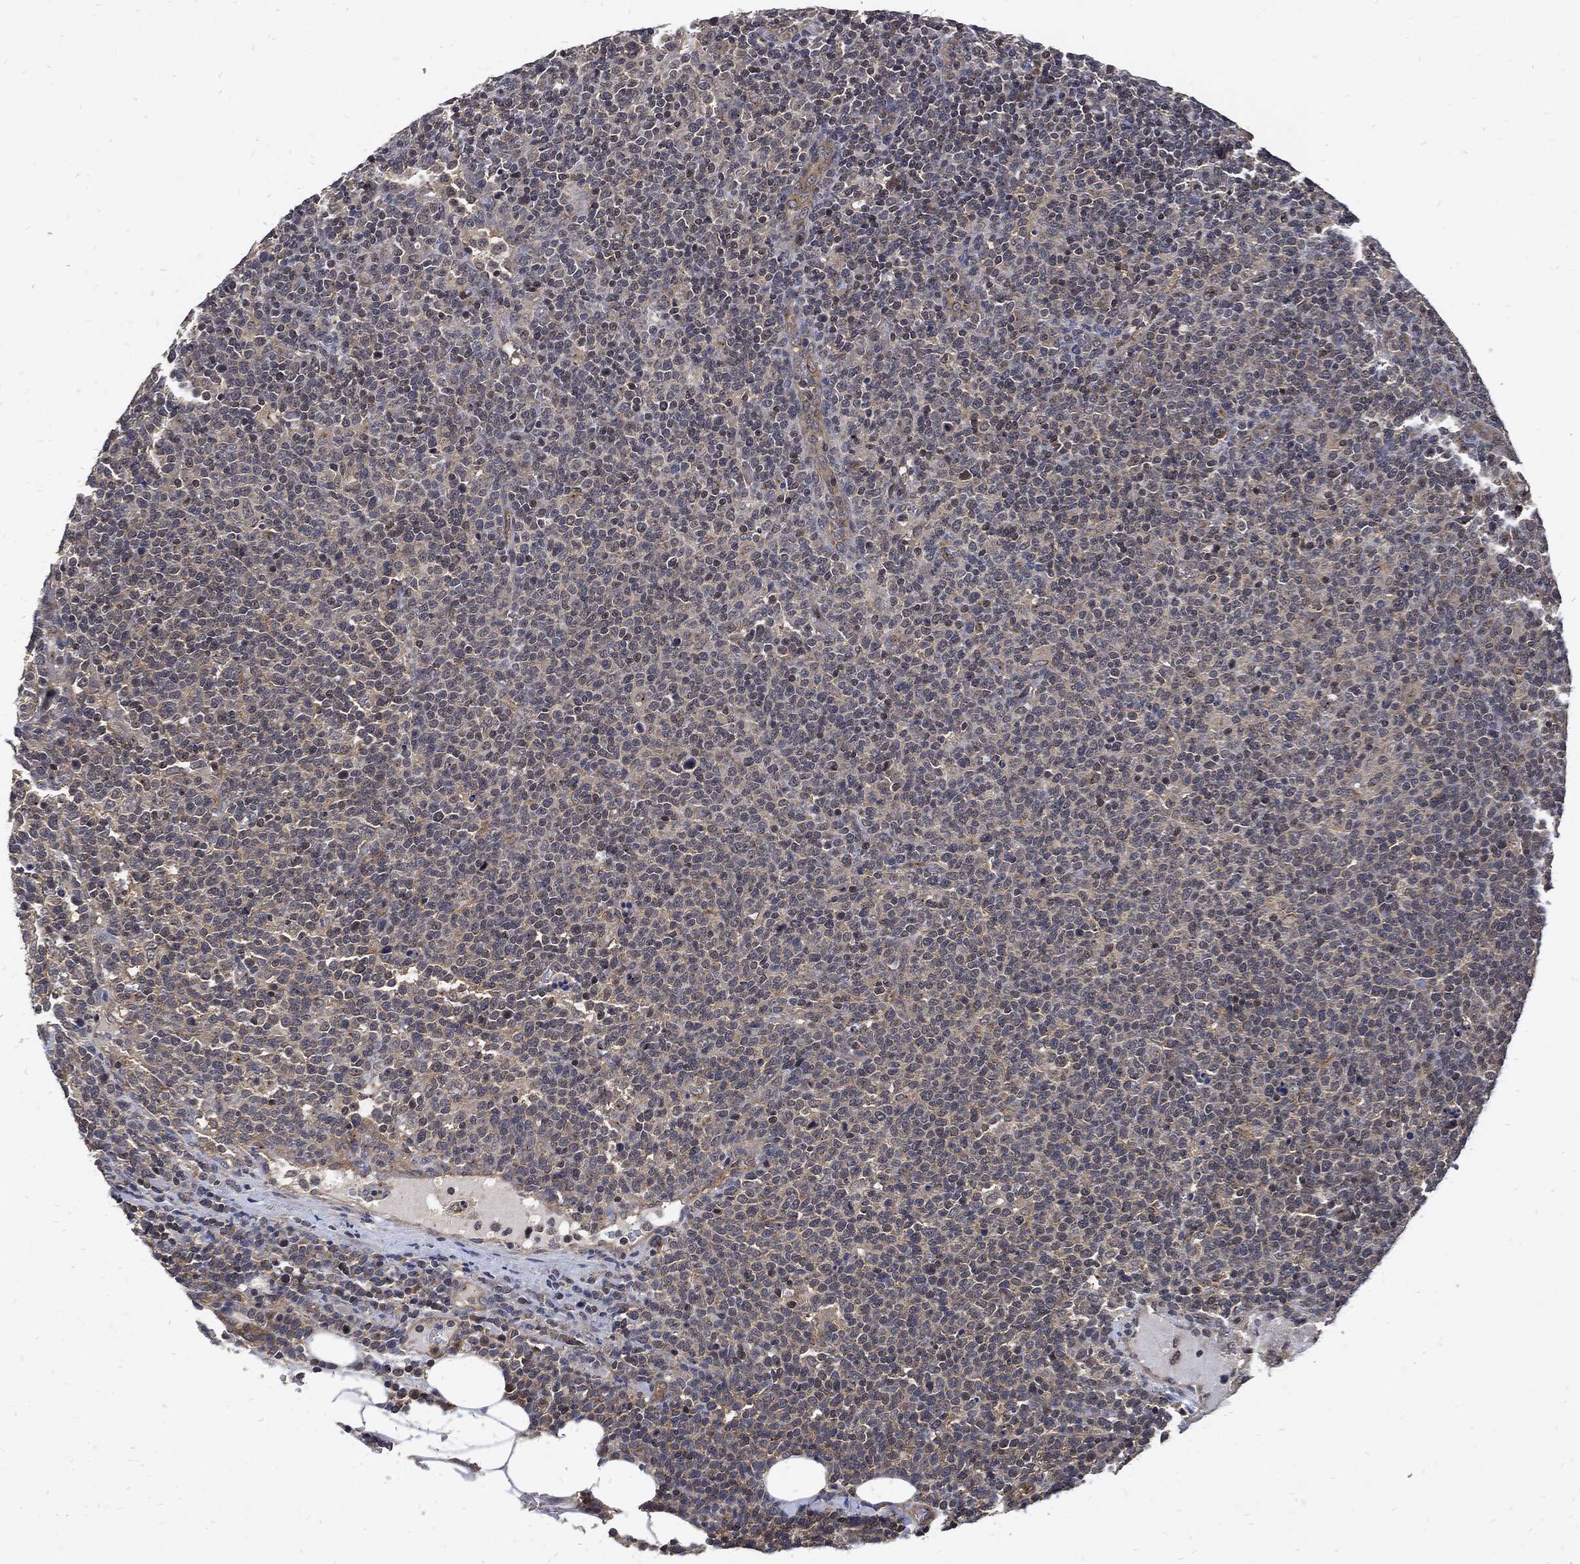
{"staining": {"intensity": "negative", "quantity": "none", "location": "none"}, "tissue": "lymphoma", "cell_type": "Tumor cells", "image_type": "cancer", "snomed": [{"axis": "morphology", "description": "Malignant lymphoma, non-Hodgkin's type, High grade"}, {"axis": "topography", "description": "Lymph node"}], "caption": "The micrograph shows no staining of tumor cells in high-grade malignant lymphoma, non-Hodgkin's type.", "gene": "DCTN1", "patient": {"sex": "male", "age": 61}}